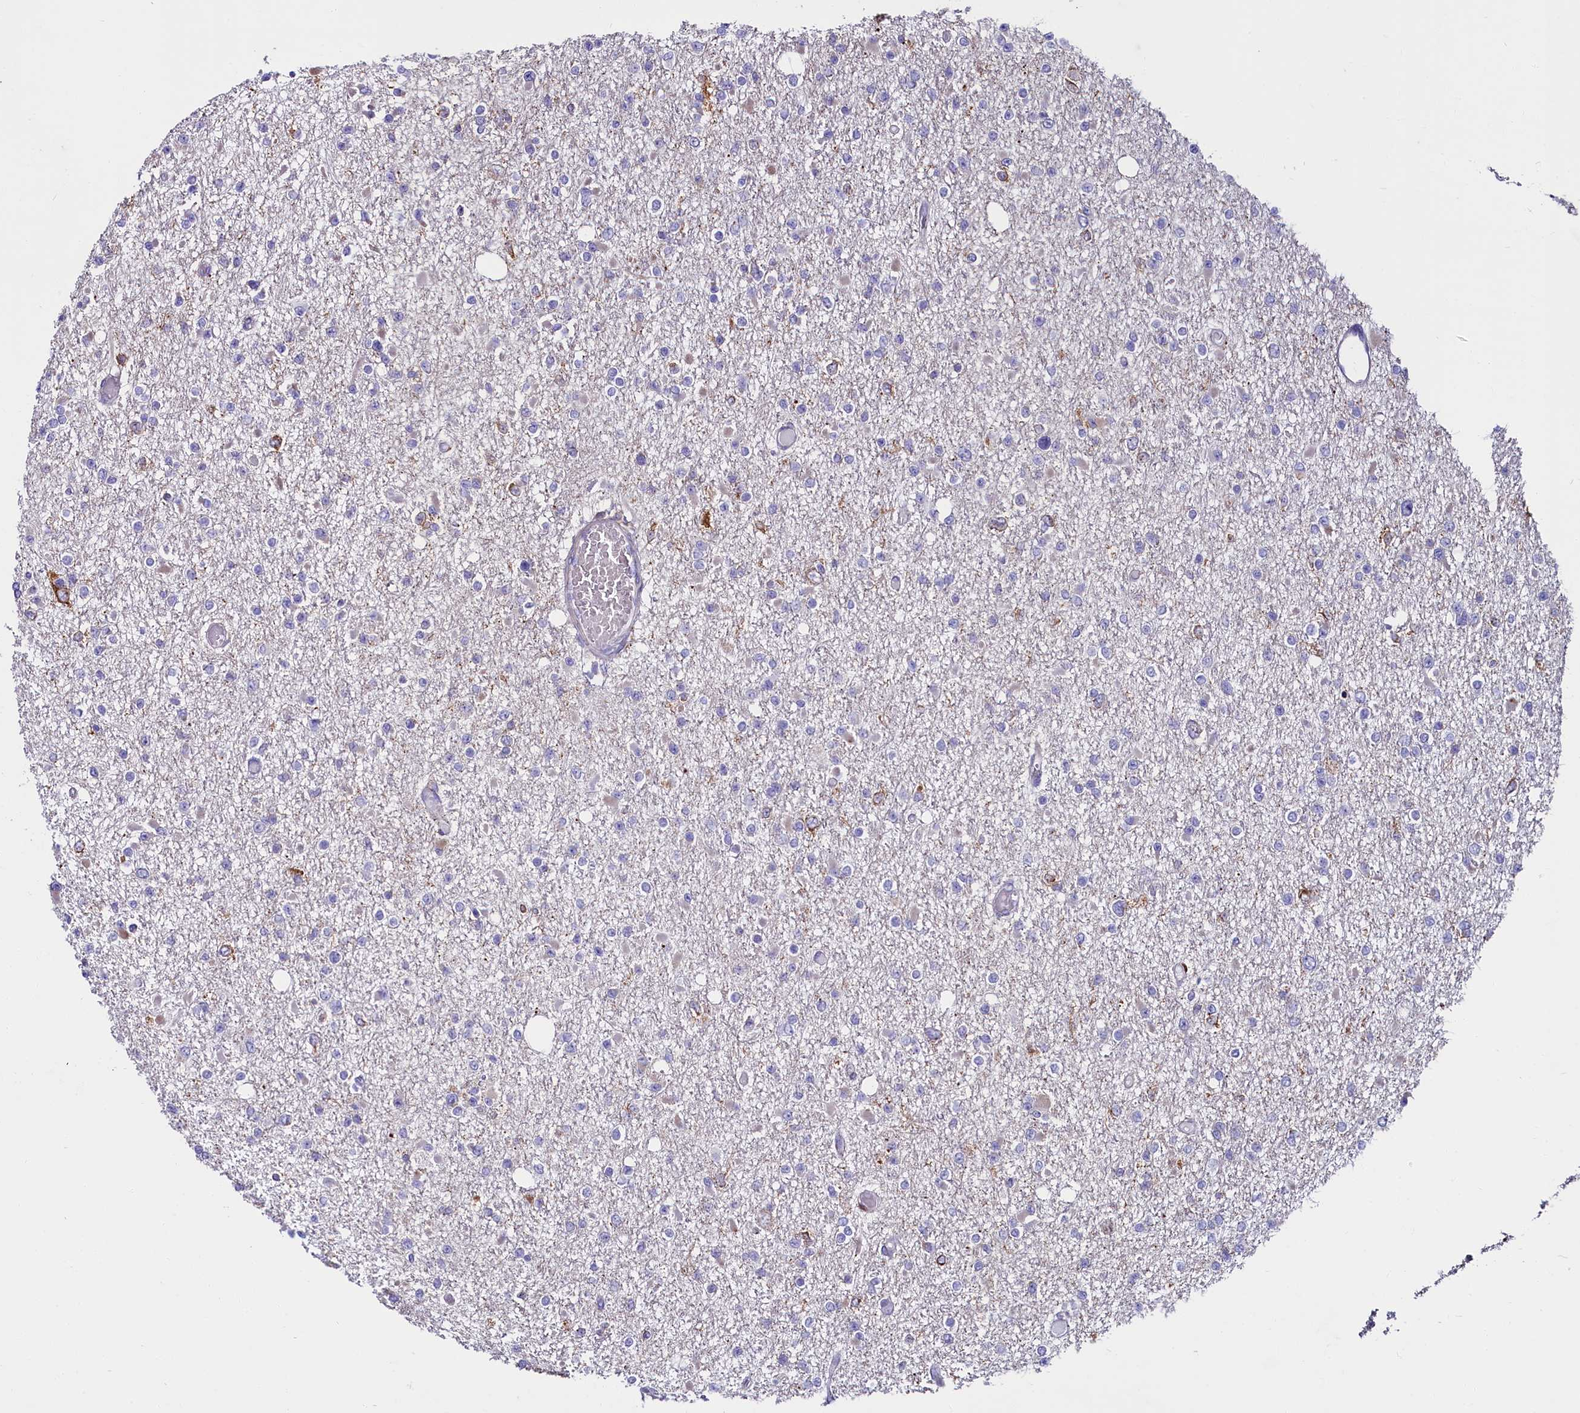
{"staining": {"intensity": "negative", "quantity": "none", "location": "none"}, "tissue": "glioma", "cell_type": "Tumor cells", "image_type": "cancer", "snomed": [{"axis": "morphology", "description": "Glioma, malignant, Low grade"}, {"axis": "topography", "description": "Brain"}], "caption": "DAB immunohistochemical staining of human low-grade glioma (malignant) demonstrates no significant staining in tumor cells.", "gene": "IL20RA", "patient": {"sex": "female", "age": 22}}